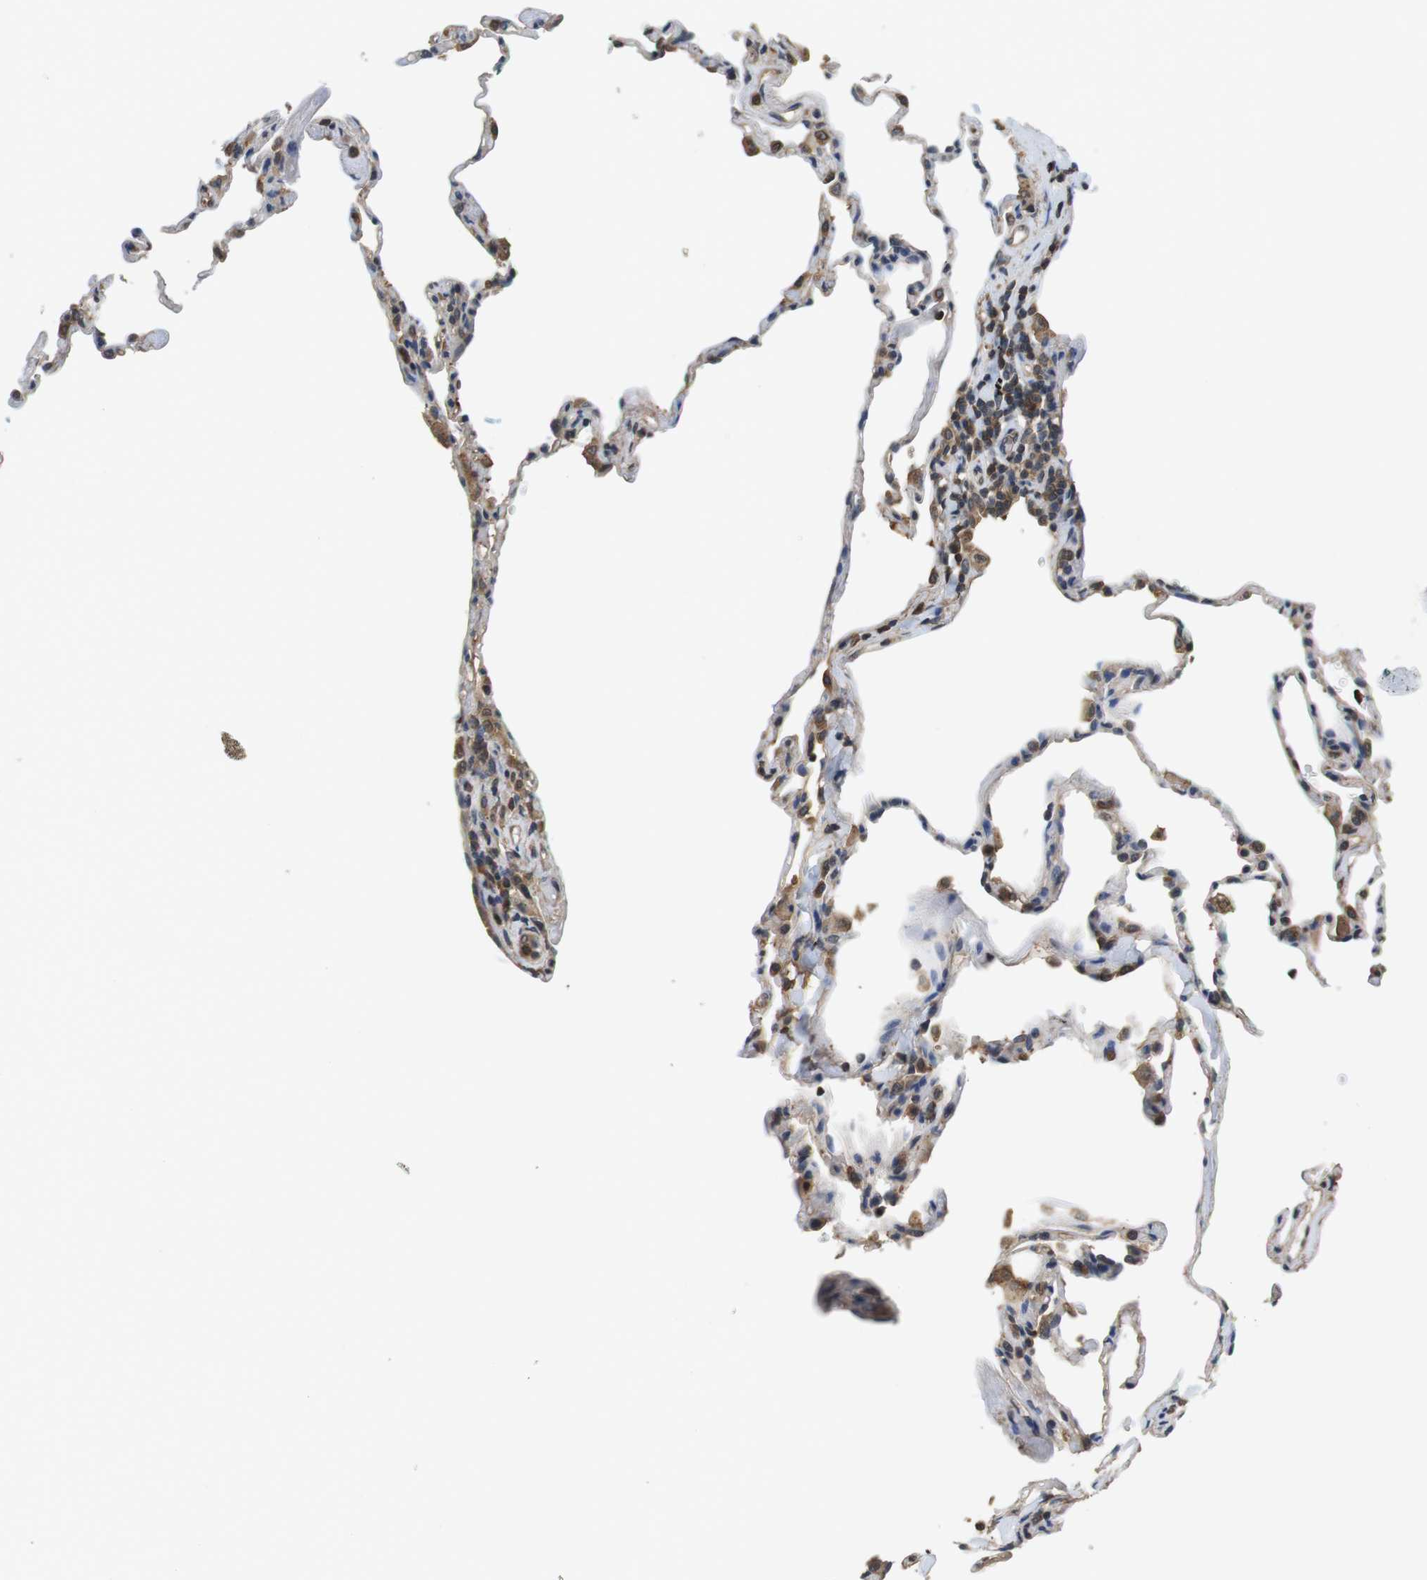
{"staining": {"intensity": "moderate", "quantity": "<25%", "location": "cytoplasmic/membranous,nuclear"}, "tissue": "lung", "cell_type": "Alveolar cells", "image_type": "normal", "snomed": [{"axis": "morphology", "description": "Normal tissue, NOS"}, {"axis": "topography", "description": "Lung"}], "caption": "DAB immunohistochemical staining of normal human lung exhibits moderate cytoplasmic/membranous,nuclear protein positivity in about <25% of alveolar cells.", "gene": "LDHA", "patient": {"sex": "male", "age": 59}}